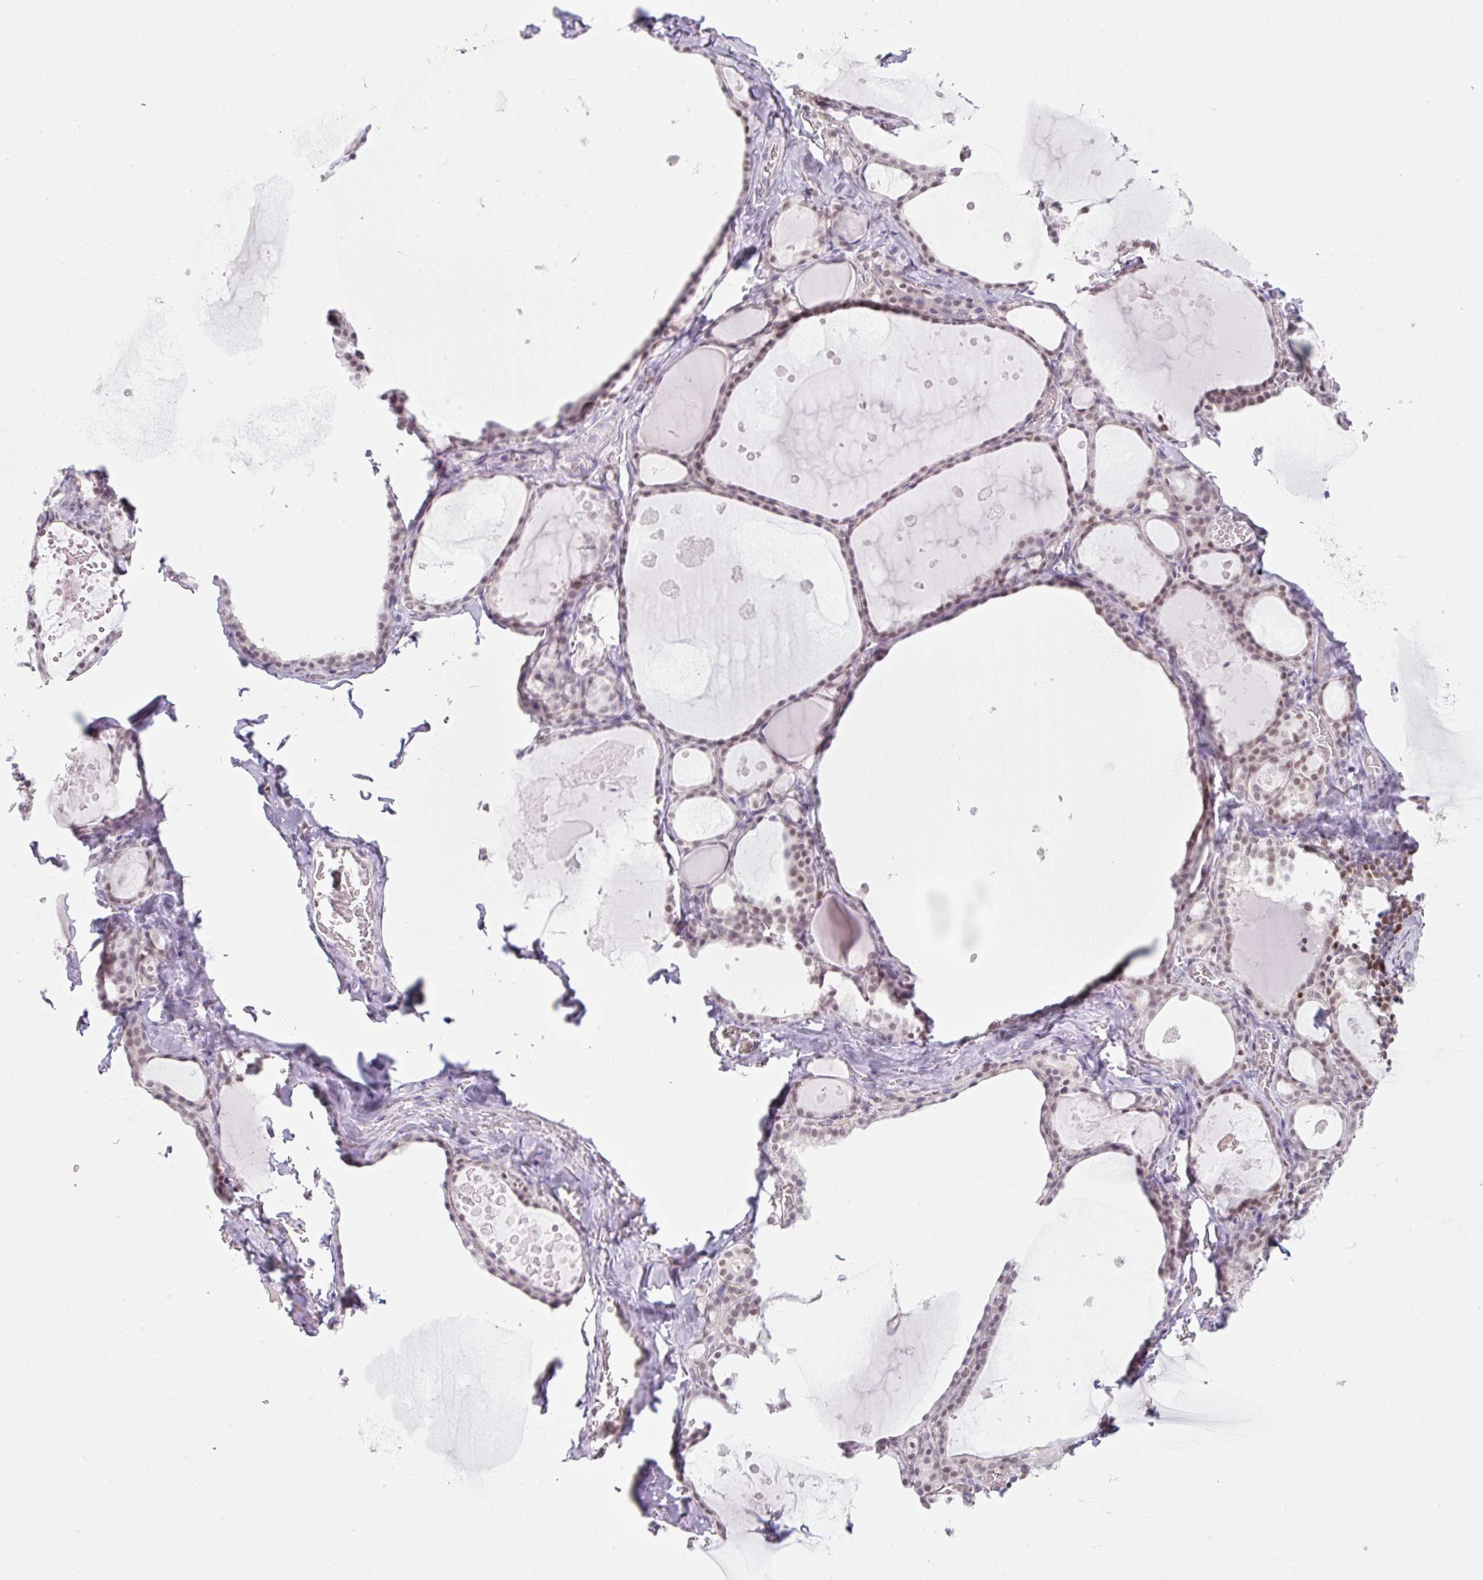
{"staining": {"intensity": "weak", "quantity": "<25%", "location": "nuclear"}, "tissue": "thyroid gland", "cell_type": "Glandular cells", "image_type": "normal", "snomed": [{"axis": "morphology", "description": "Normal tissue, NOS"}, {"axis": "topography", "description": "Thyroid gland"}], "caption": "IHC image of benign thyroid gland: thyroid gland stained with DAB reveals no significant protein positivity in glandular cells.", "gene": "TLE3", "patient": {"sex": "male", "age": 56}}